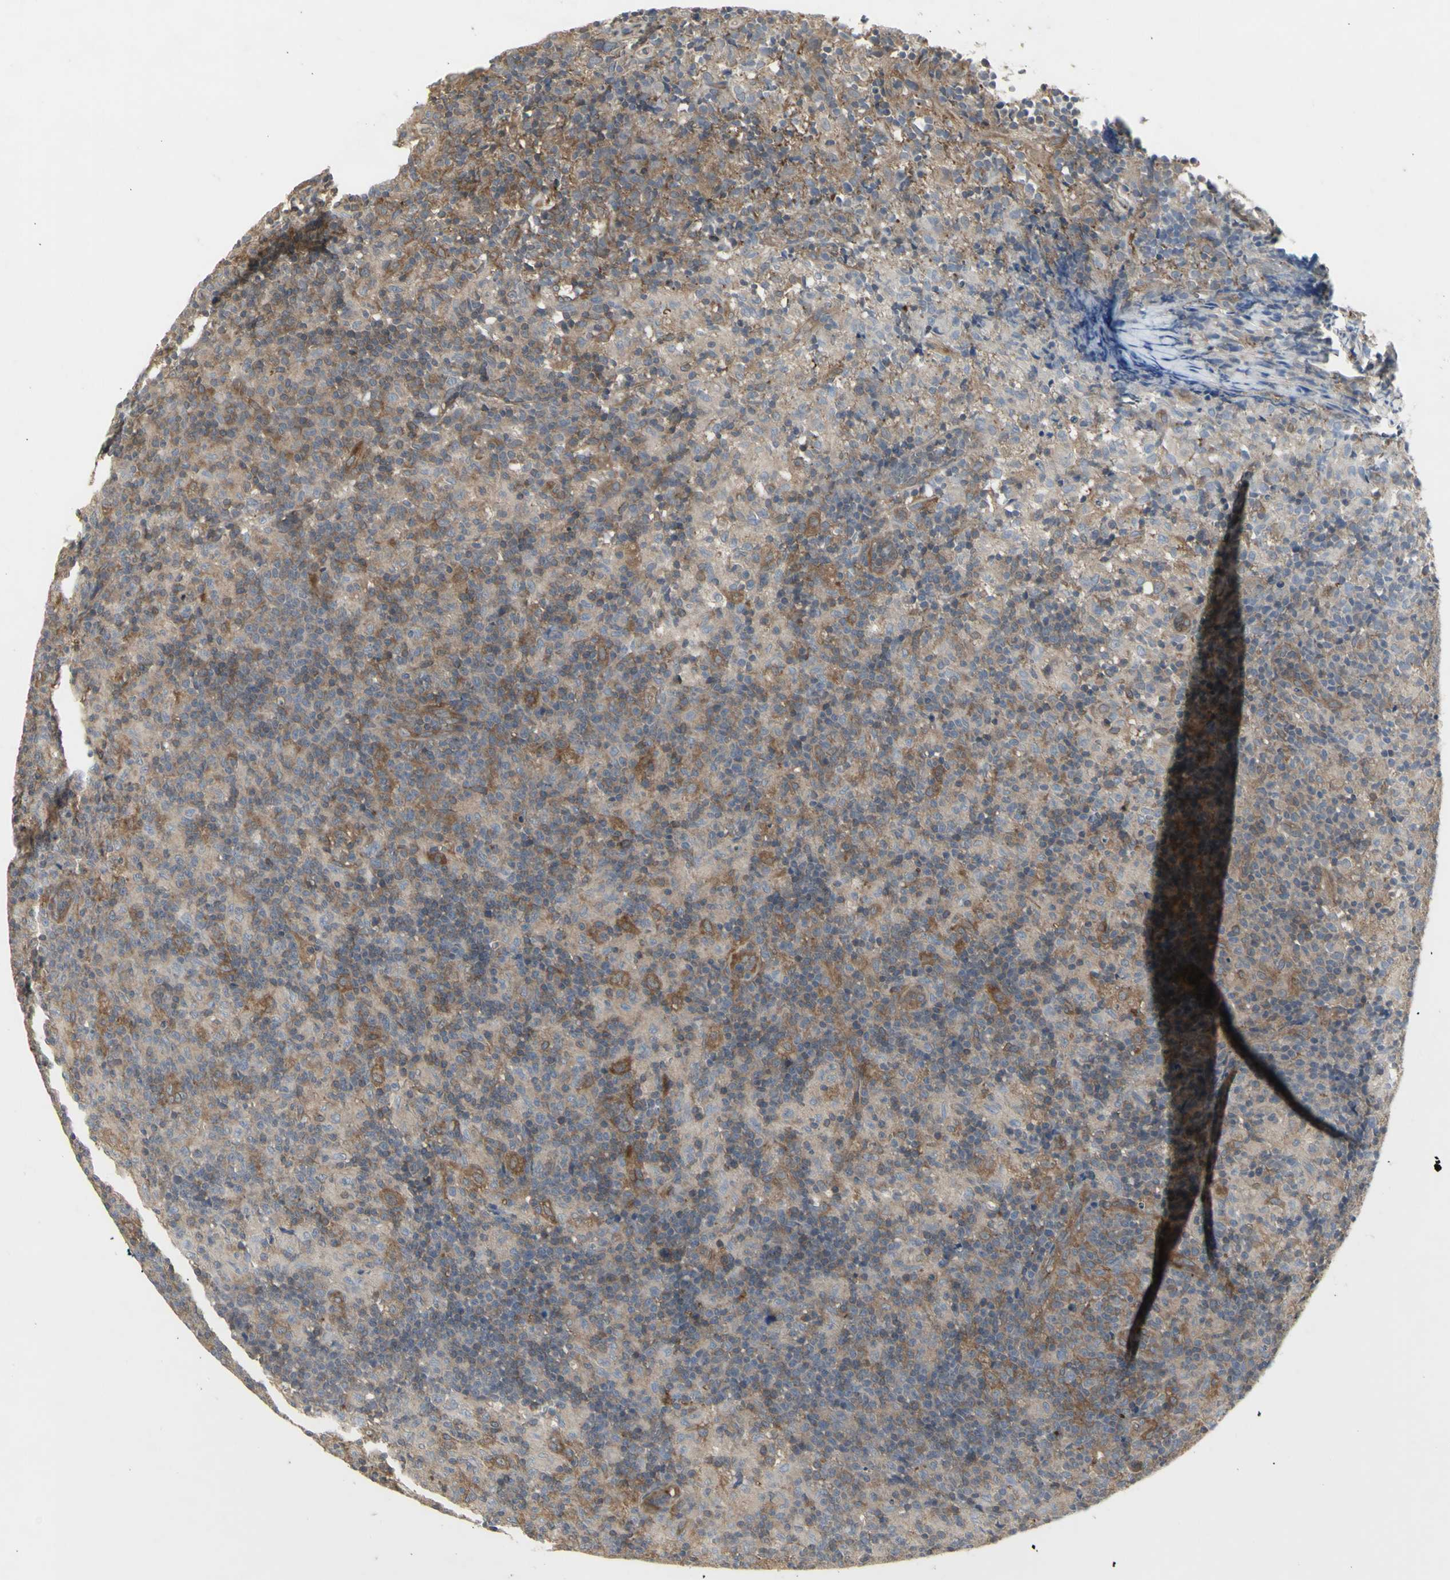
{"staining": {"intensity": "moderate", "quantity": "<25%", "location": "cytoplasmic/membranous"}, "tissue": "lymph node", "cell_type": "Germinal center cells", "image_type": "normal", "snomed": [{"axis": "morphology", "description": "Normal tissue, NOS"}, {"axis": "morphology", "description": "Inflammation, NOS"}, {"axis": "topography", "description": "Lymph node"}], "caption": "About <25% of germinal center cells in normal human lymph node display moderate cytoplasmic/membranous protein expression as visualized by brown immunohistochemical staining.", "gene": "CHURC1", "patient": {"sex": "male", "age": 55}}